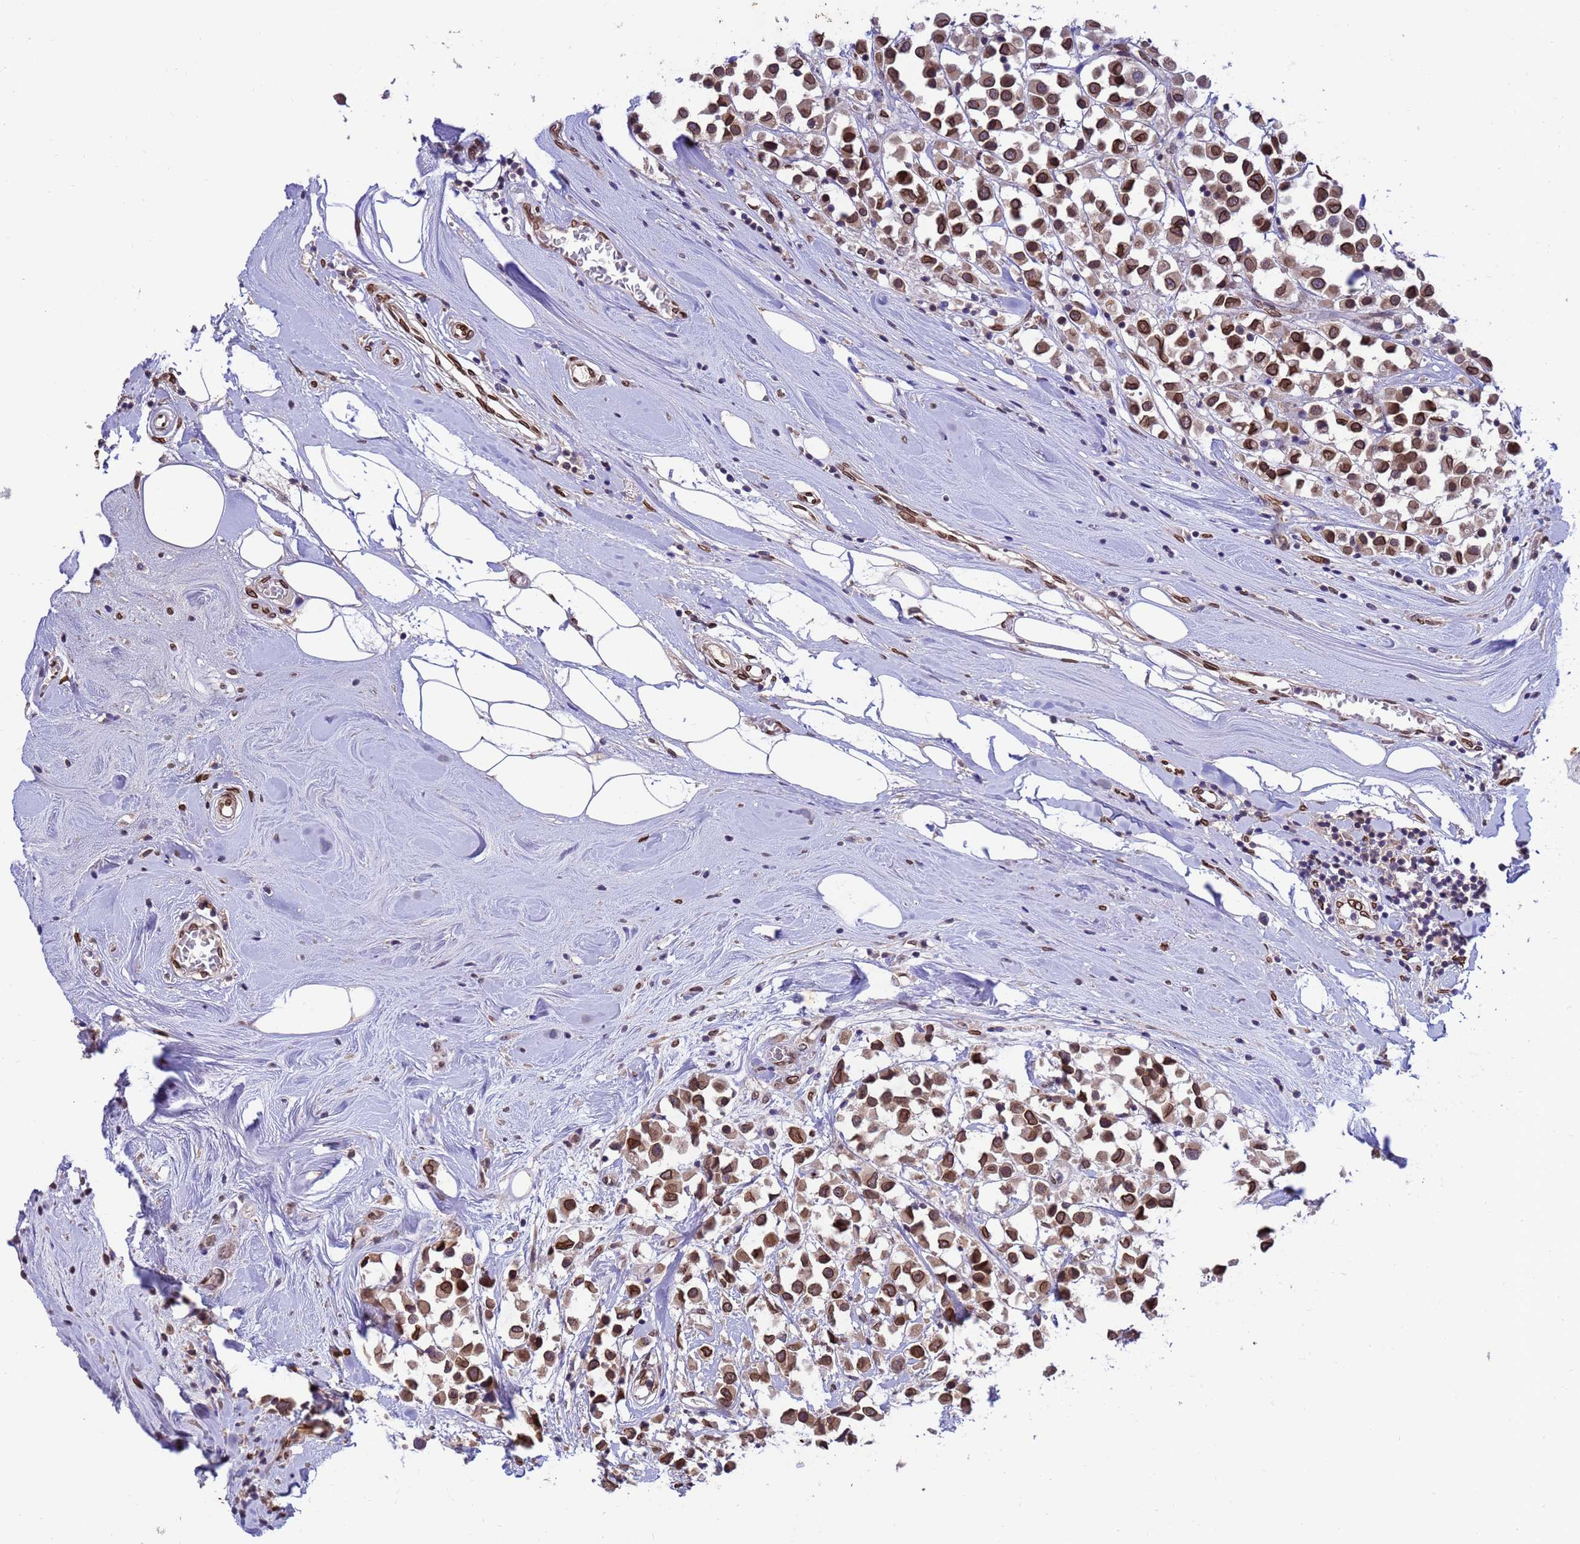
{"staining": {"intensity": "moderate", "quantity": ">75%", "location": "cytoplasmic/membranous,nuclear"}, "tissue": "breast cancer", "cell_type": "Tumor cells", "image_type": "cancer", "snomed": [{"axis": "morphology", "description": "Duct carcinoma"}, {"axis": "topography", "description": "Breast"}], "caption": "Approximately >75% of tumor cells in human breast cancer (invasive ductal carcinoma) demonstrate moderate cytoplasmic/membranous and nuclear protein expression as visualized by brown immunohistochemical staining.", "gene": "GPR135", "patient": {"sex": "female", "age": 61}}